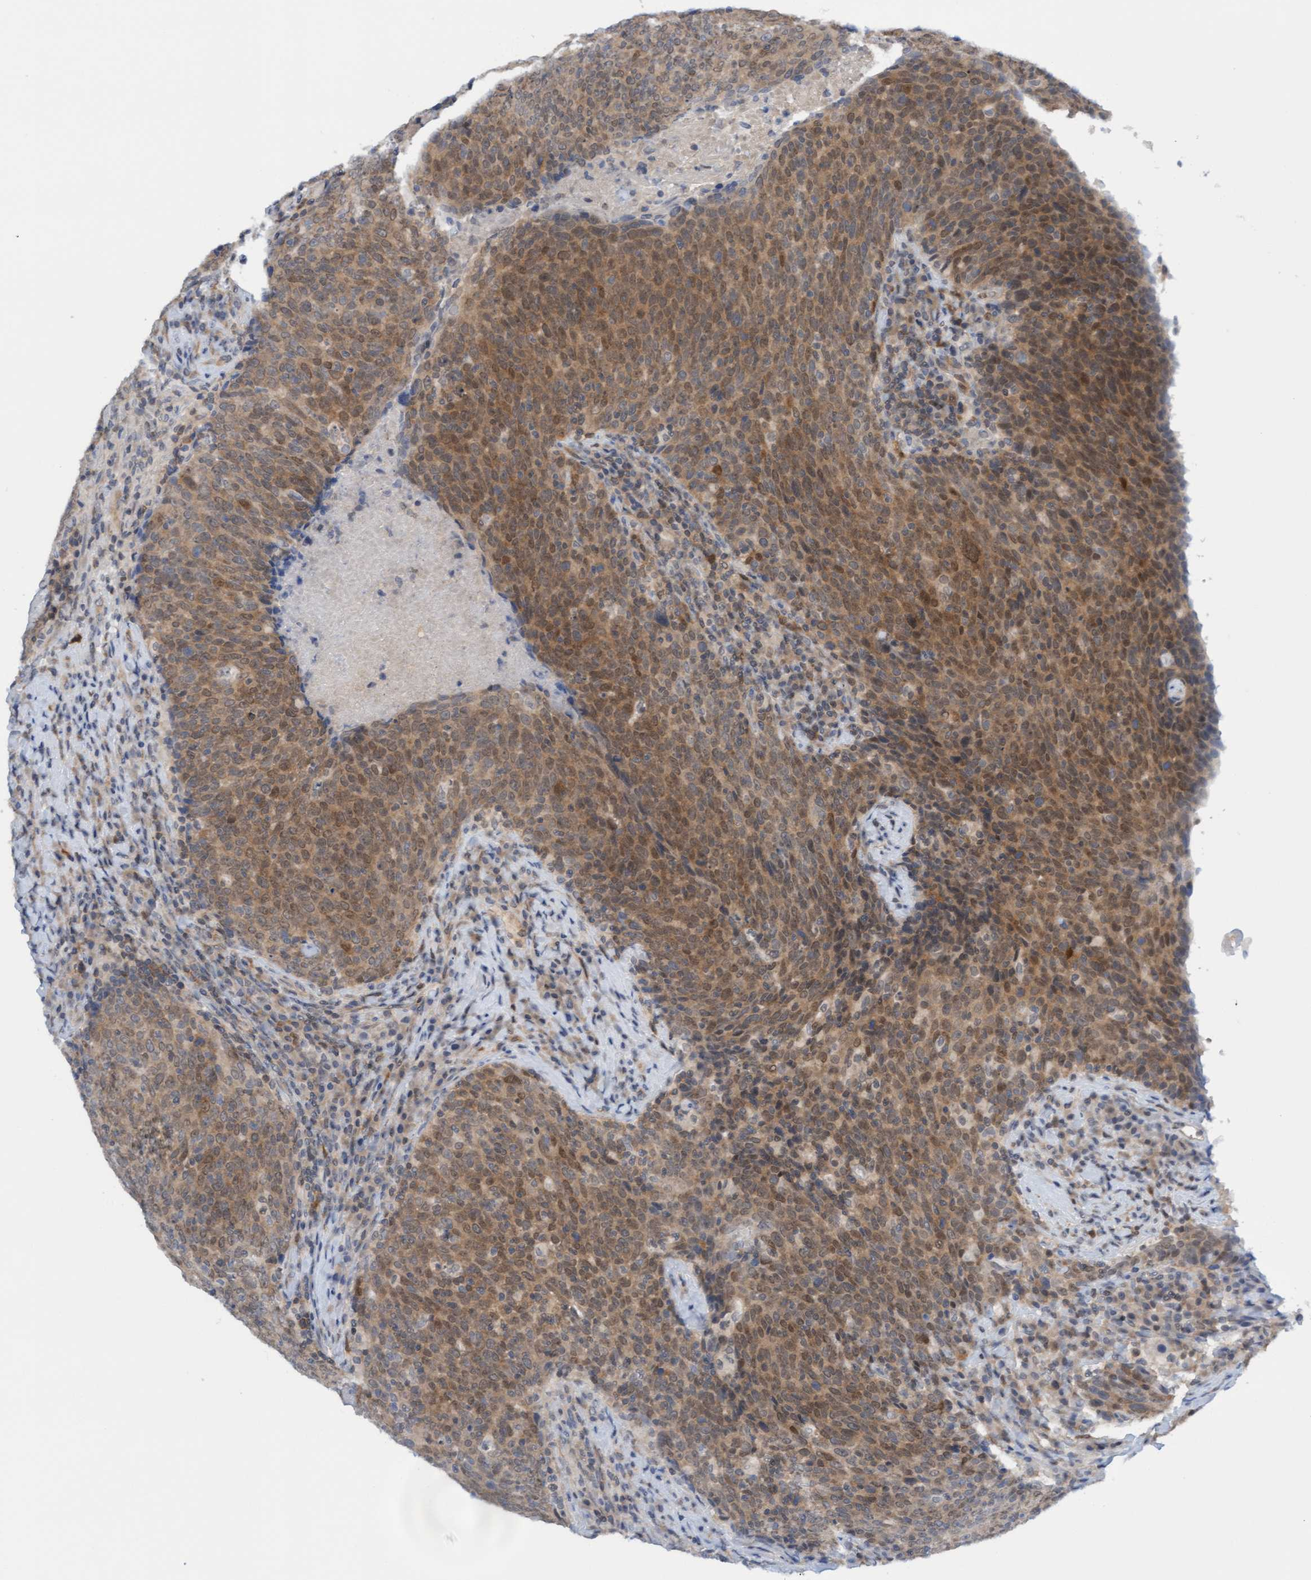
{"staining": {"intensity": "moderate", "quantity": ">75%", "location": "cytoplasmic/membranous"}, "tissue": "head and neck cancer", "cell_type": "Tumor cells", "image_type": "cancer", "snomed": [{"axis": "morphology", "description": "Squamous cell carcinoma, NOS"}, {"axis": "morphology", "description": "Squamous cell carcinoma, metastatic, NOS"}, {"axis": "topography", "description": "Lymph node"}, {"axis": "topography", "description": "Head-Neck"}], "caption": "Immunohistochemistry (IHC) image of head and neck squamous cell carcinoma stained for a protein (brown), which demonstrates medium levels of moderate cytoplasmic/membranous staining in approximately >75% of tumor cells.", "gene": "AMZ2", "patient": {"sex": "male", "age": 62}}